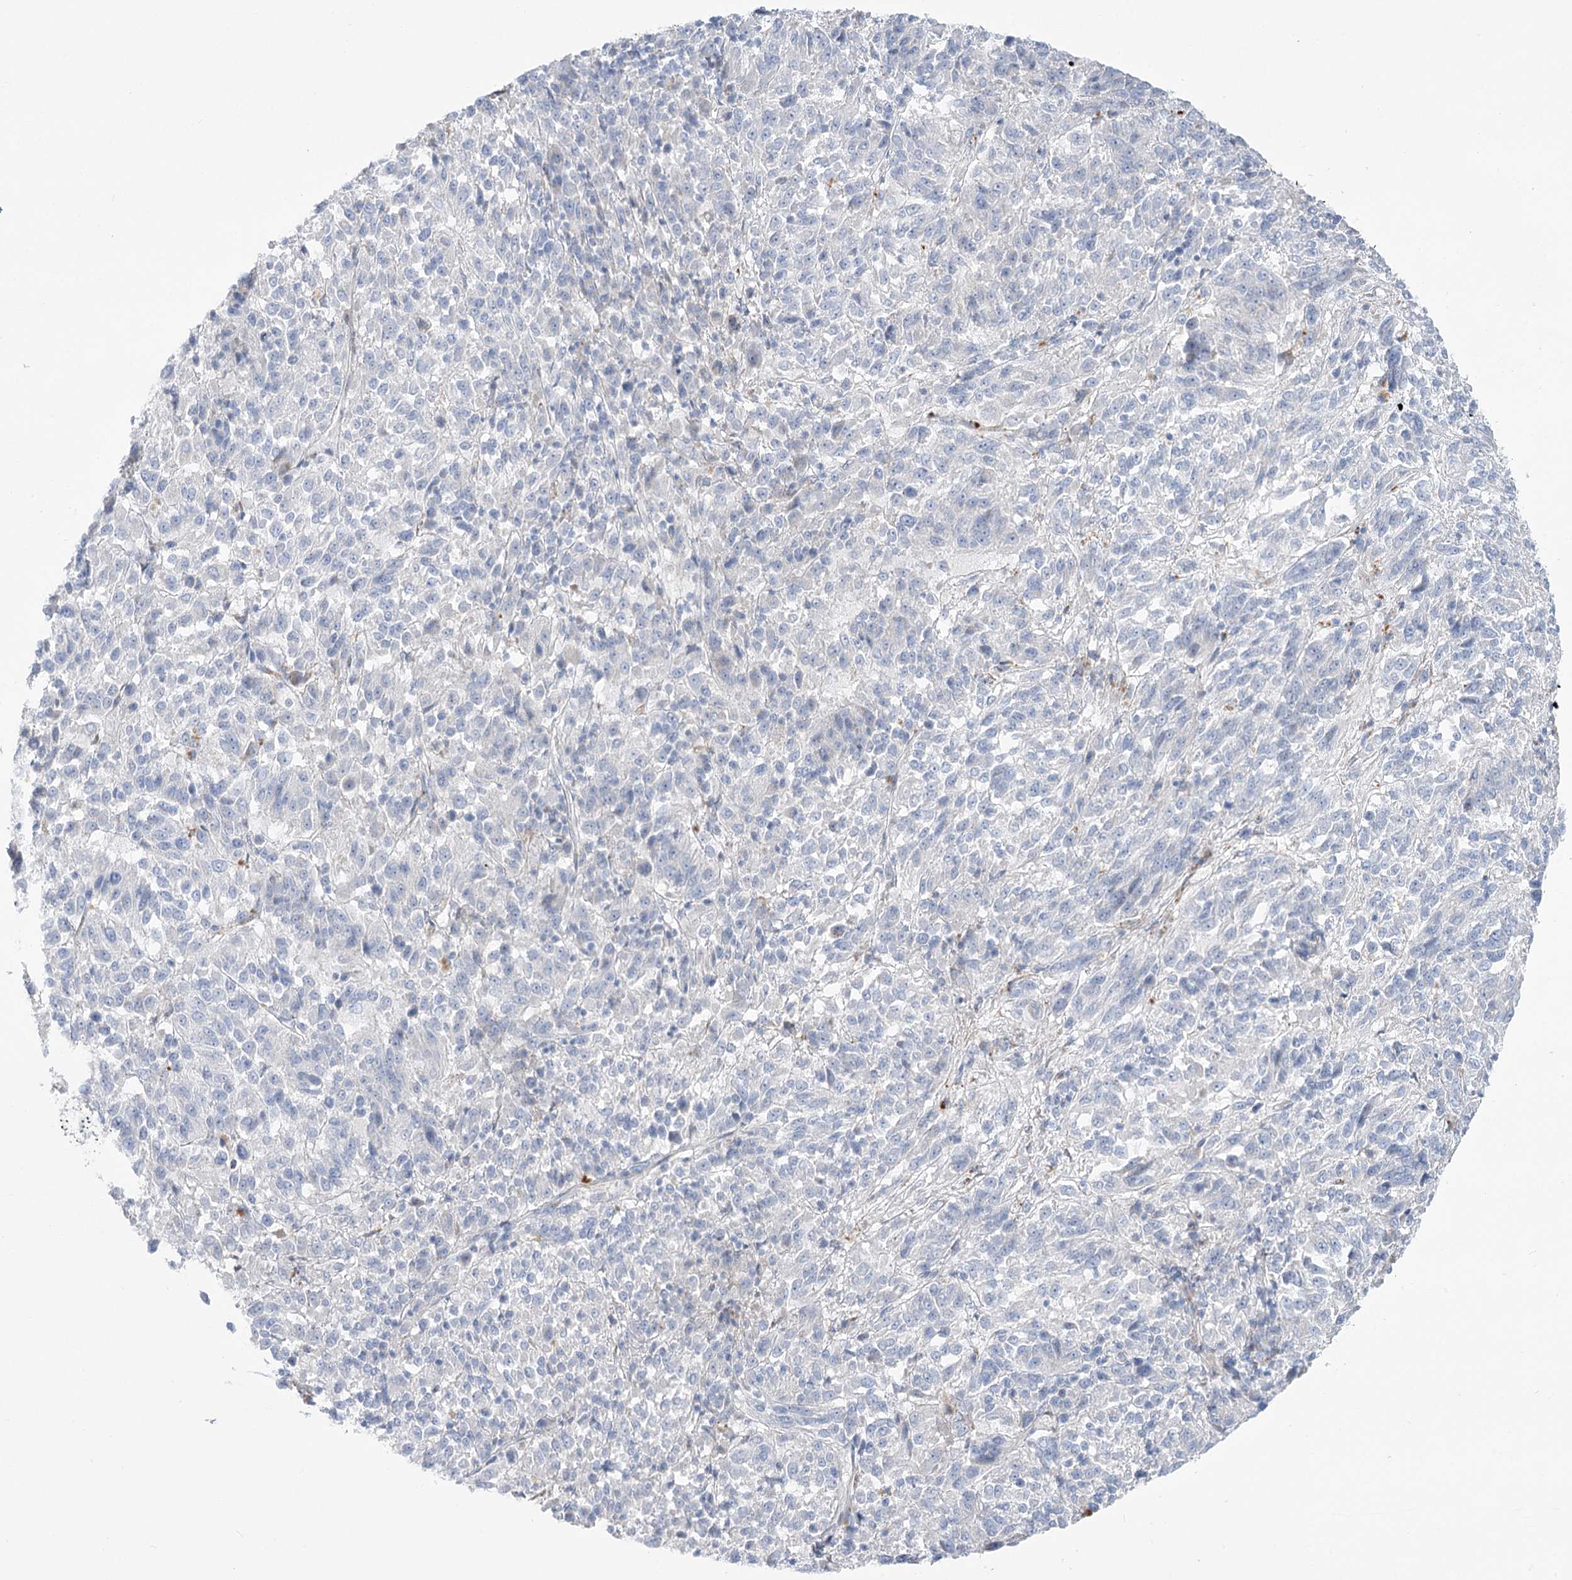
{"staining": {"intensity": "negative", "quantity": "none", "location": "none"}, "tissue": "melanoma", "cell_type": "Tumor cells", "image_type": "cancer", "snomed": [{"axis": "morphology", "description": "Malignant melanoma, Metastatic site"}, {"axis": "topography", "description": "Lung"}], "caption": "Micrograph shows no protein positivity in tumor cells of malignant melanoma (metastatic site) tissue. The staining was performed using DAB (3,3'-diaminobenzidine) to visualize the protein expression in brown, while the nuclei were stained in blue with hematoxylin (Magnification: 20x).", "gene": "SIAE", "patient": {"sex": "male", "age": 64}}